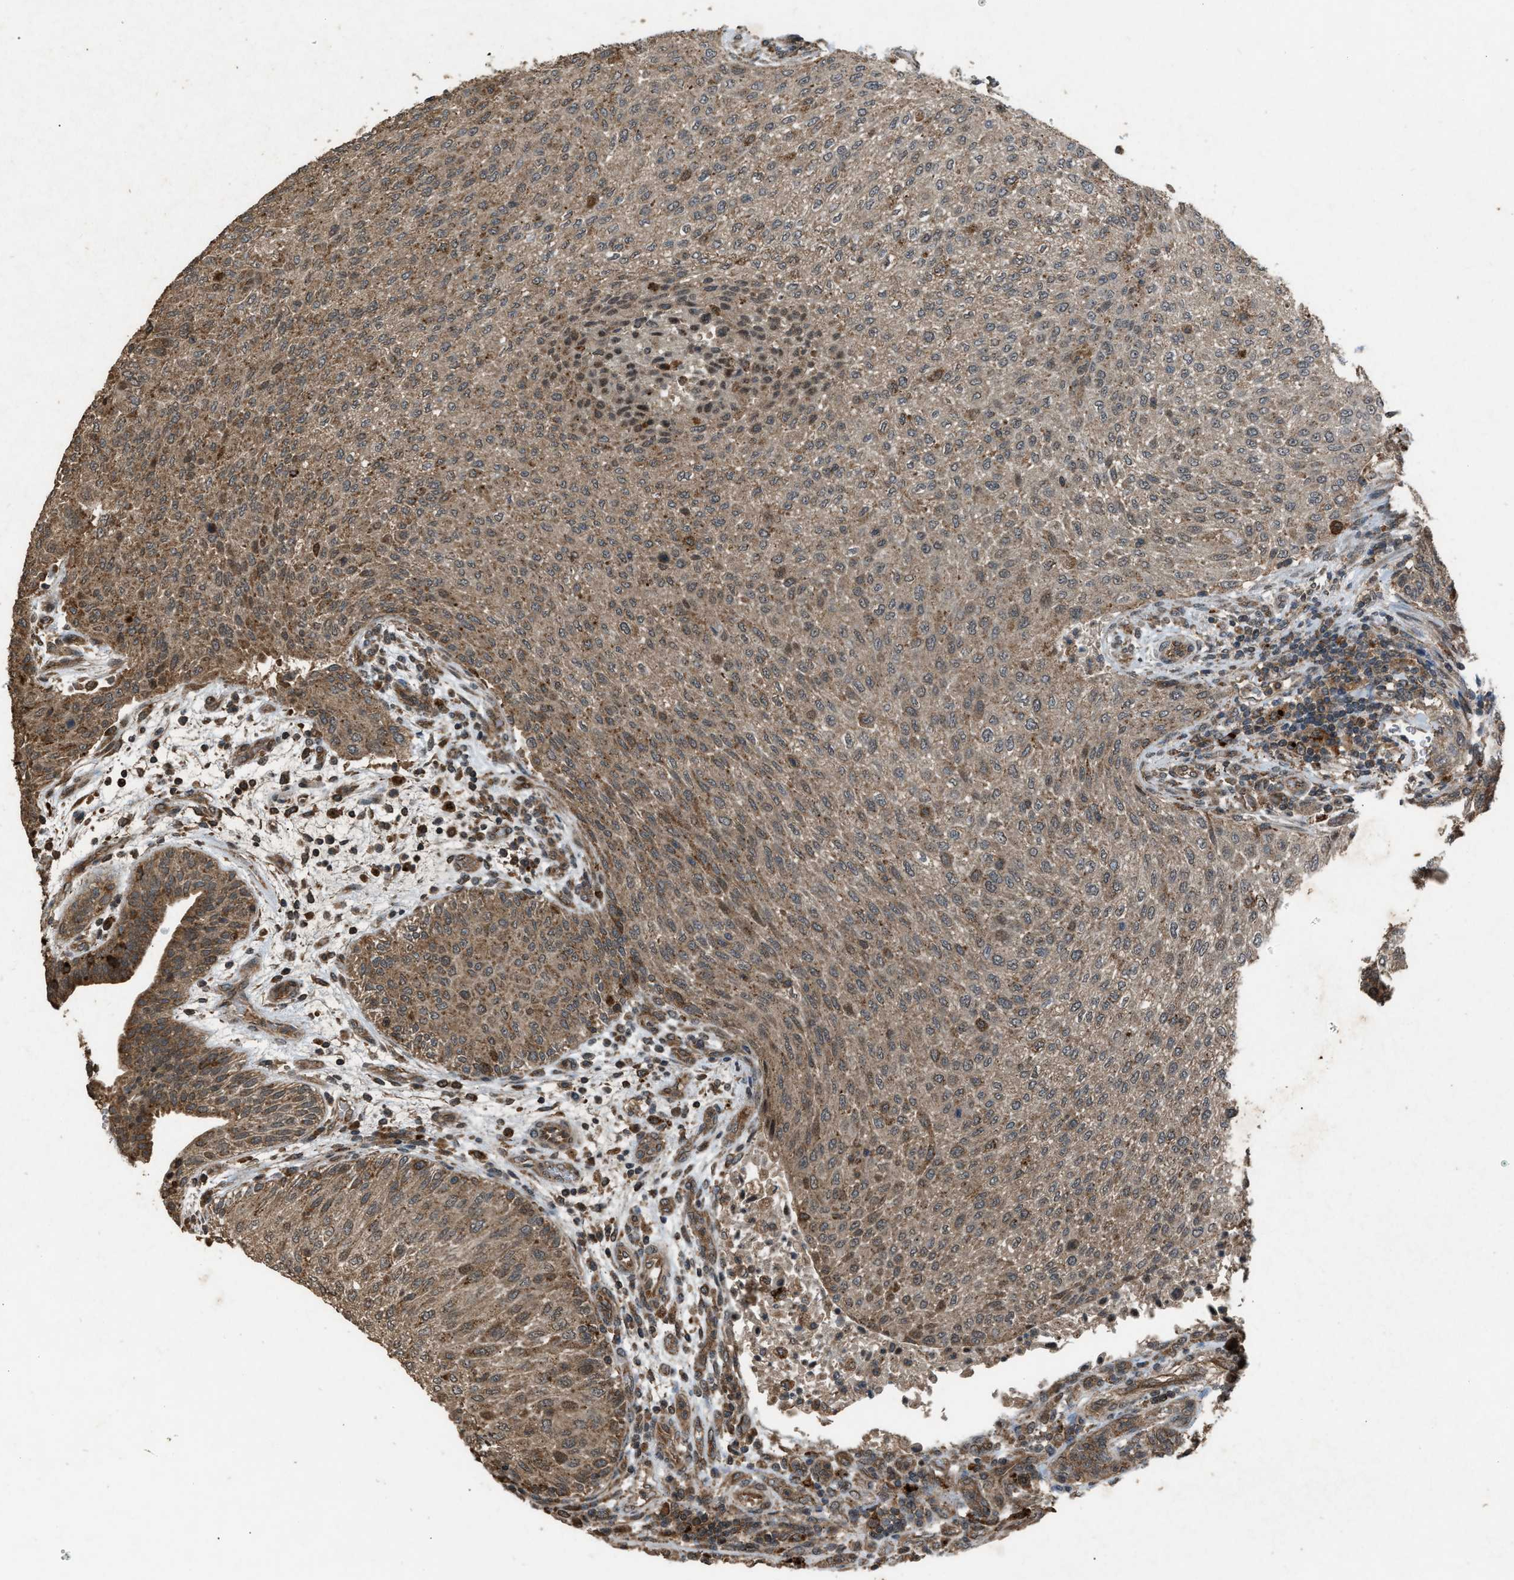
{"staining": {"intensity": "moderate", "quantity": ">75%", "location": "cytoplasmic/membranous"}, "tissue": "urothelial cancer", "cell_type": "Tumor cells", "image_type": "cancer", "snomed": [{"axis": "morphology", "description": "Urothelial carcinoma, Low grade"}, {"axis": "morphology", "description": "Urothelial carcinoma, High grade"}, {"axis": "topography", "description": "Urinary bladder"}], "caption": "Immunohistochemistry staining of low-grade urothelial carcinoma, which displays medium levels of moderate cytoplasmic/membranous expression in approximately >75% of tumor cells indicating moderate cytoplasmic/membranous protein expression. The staining was performed using DAB (brown) for protein detection and nuclei were counterstained in hematoxylin (blue).", "gene": "PSMD1", "patient": {"sex": "male", "age": 35}}